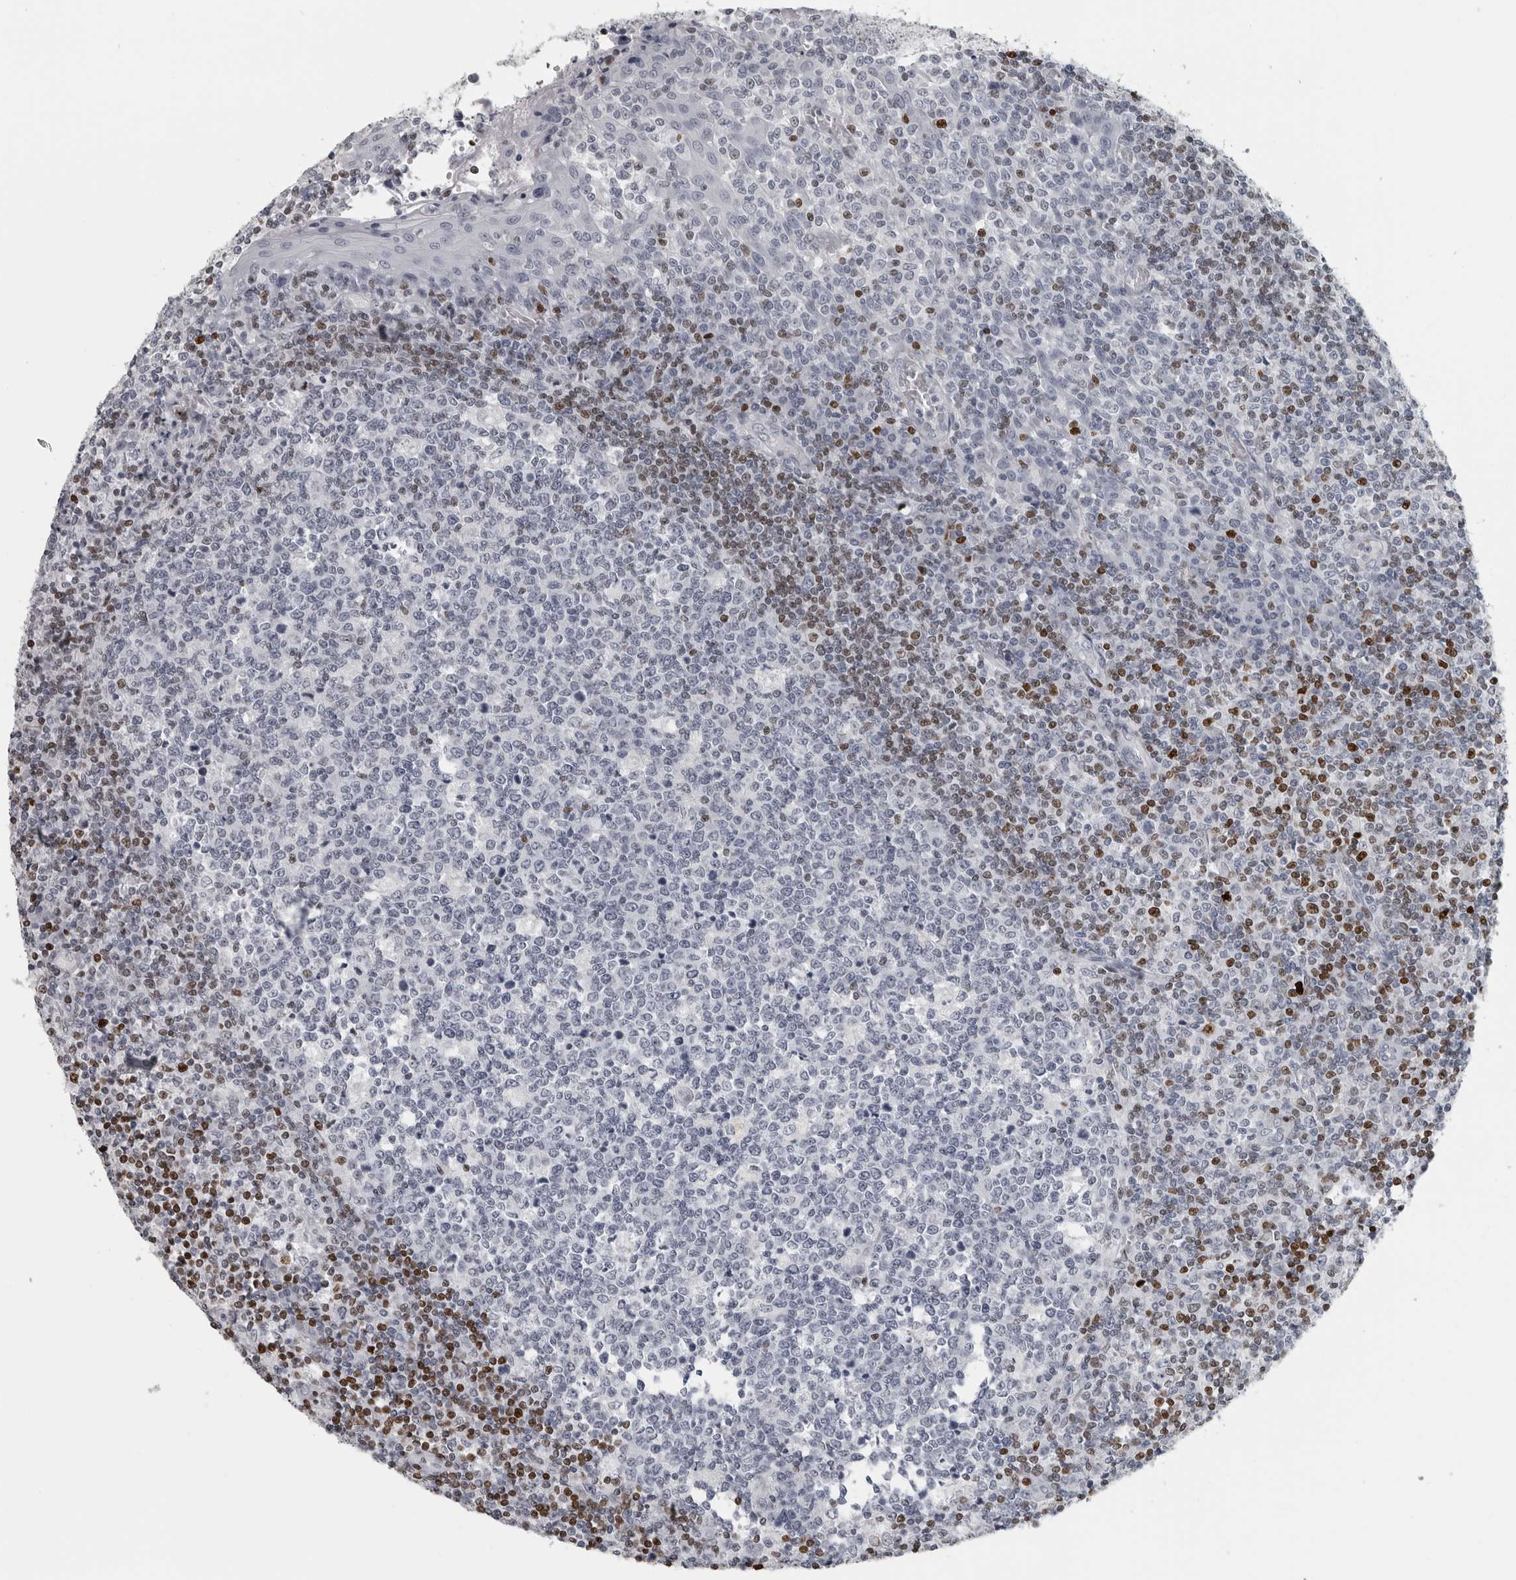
{"staining": {"intensity": "negative", "quantity": "none", "location": "none"}, "tissue": "tonsil", "cell_type": "Germinal center cells", "image_type": "normal", "snomed": [{"axis": "morphology", "description": "Normal tissue, NOS"}, {"axis": "topography", "description": "Tonsil"}], "caption": "High magnification brightfield microscopy of benign tonsil stained with DAB (brown) and counterstained with hematoxylin (blue): germinal center cells show no significant expression. (Brightfield microscopy of DAB immunohistochemistry at high magnification).", "gene": "SATB2", "patient": {"sex": "female", "age": 19}}